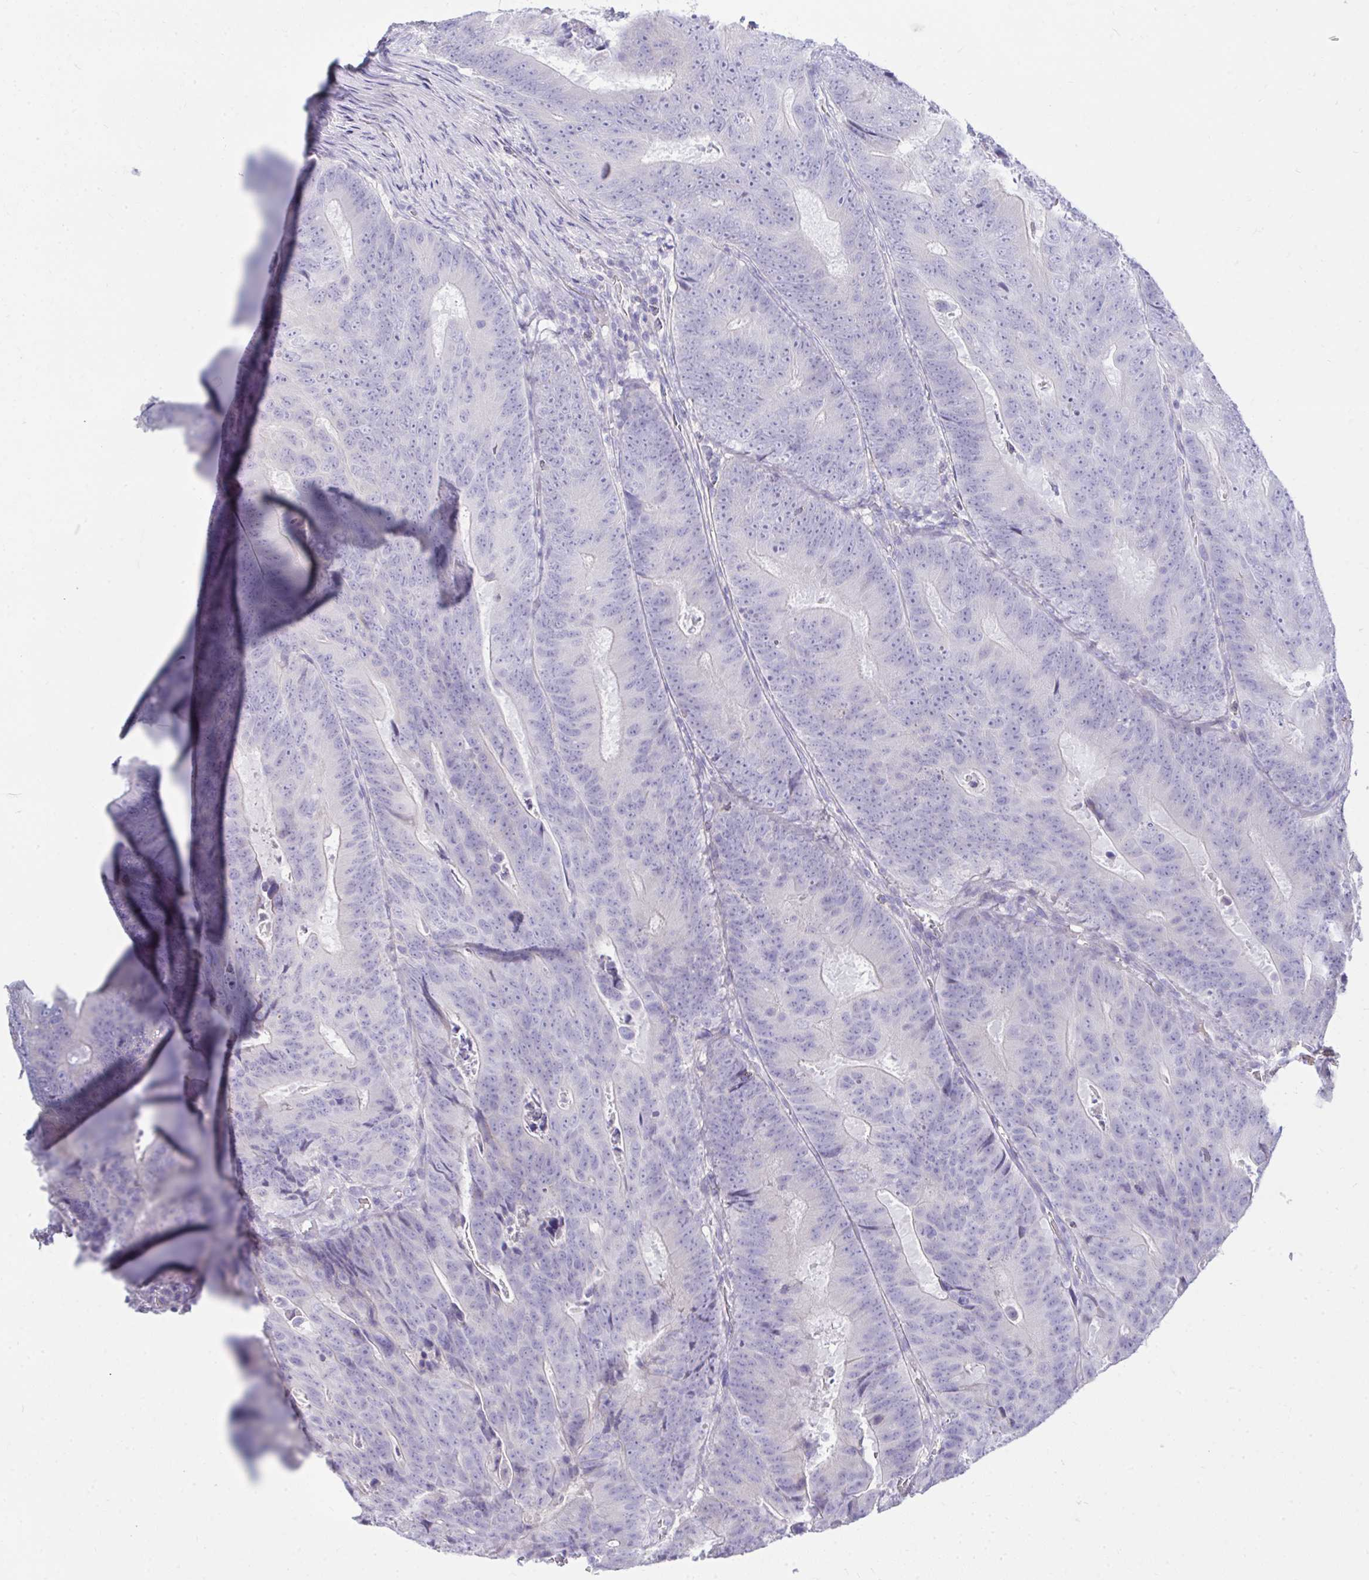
{"staining": {"intensity": "negative", "quantity": "none", "location": "none"}, "tissue": "colorectal cancer", "cell_type": "Tumor cells", "image_type": "cancer", "snomed": [{"axis": "morphology", "description": "Adenocarcinoma, NOS"}, {"axis": "topography", "description": "Colon"}], "caption": "Protein analysis of colorectal cancer (adenocarcinoma) exhibits no significant staining in tumor cells.", "gene": "PLEKHH1", "patient": {"sex": "female", "age": 48}}